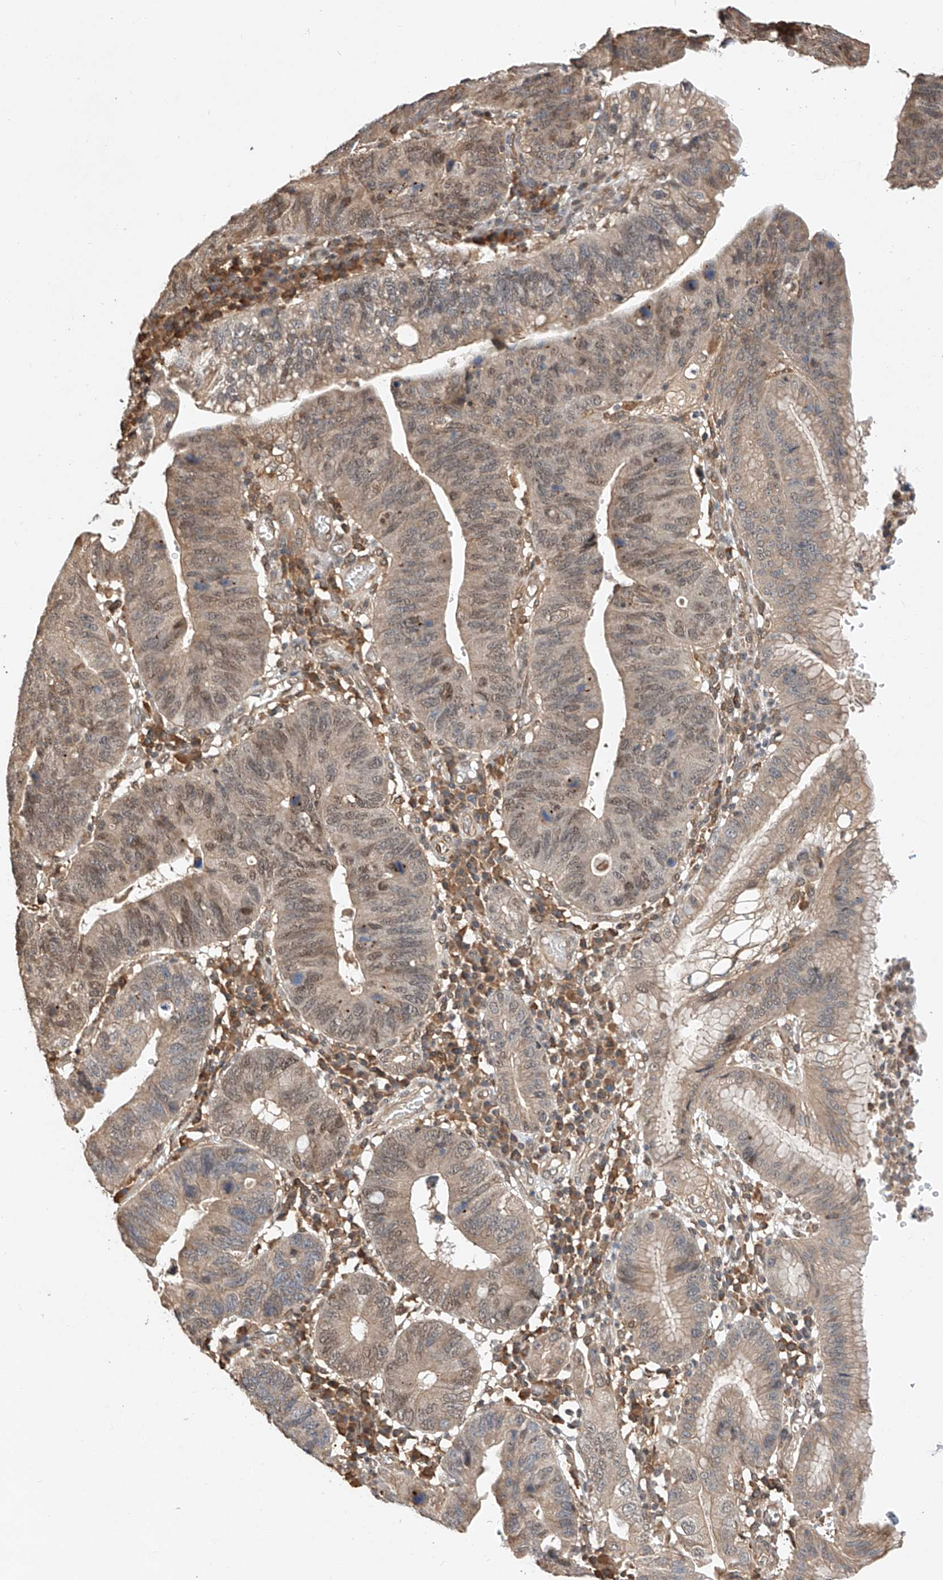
{"staining": {"intensity": "weak", "quantity": ">75%", "location": "cytoplasmic/membranous,nuclear"}, "tissue": "stomach cancer", "cell_type": "Tumor cells", "image_type": "cancer", "snomed": [{"axis": "morphology", "description": "Adenocarcinoma, NOS"}, {"axis": "topography", "description": "Stomach"}], "caption": "The micrograph displays immunohistochemical staining of stomach adenocarcinoma. There is weak cytoplasmic/membranous and nuclear positivity is appreciated in approximately >75% of tumor cells.", "gene": "RILPL2", "patient": {"sex": "male", "age": 59}}